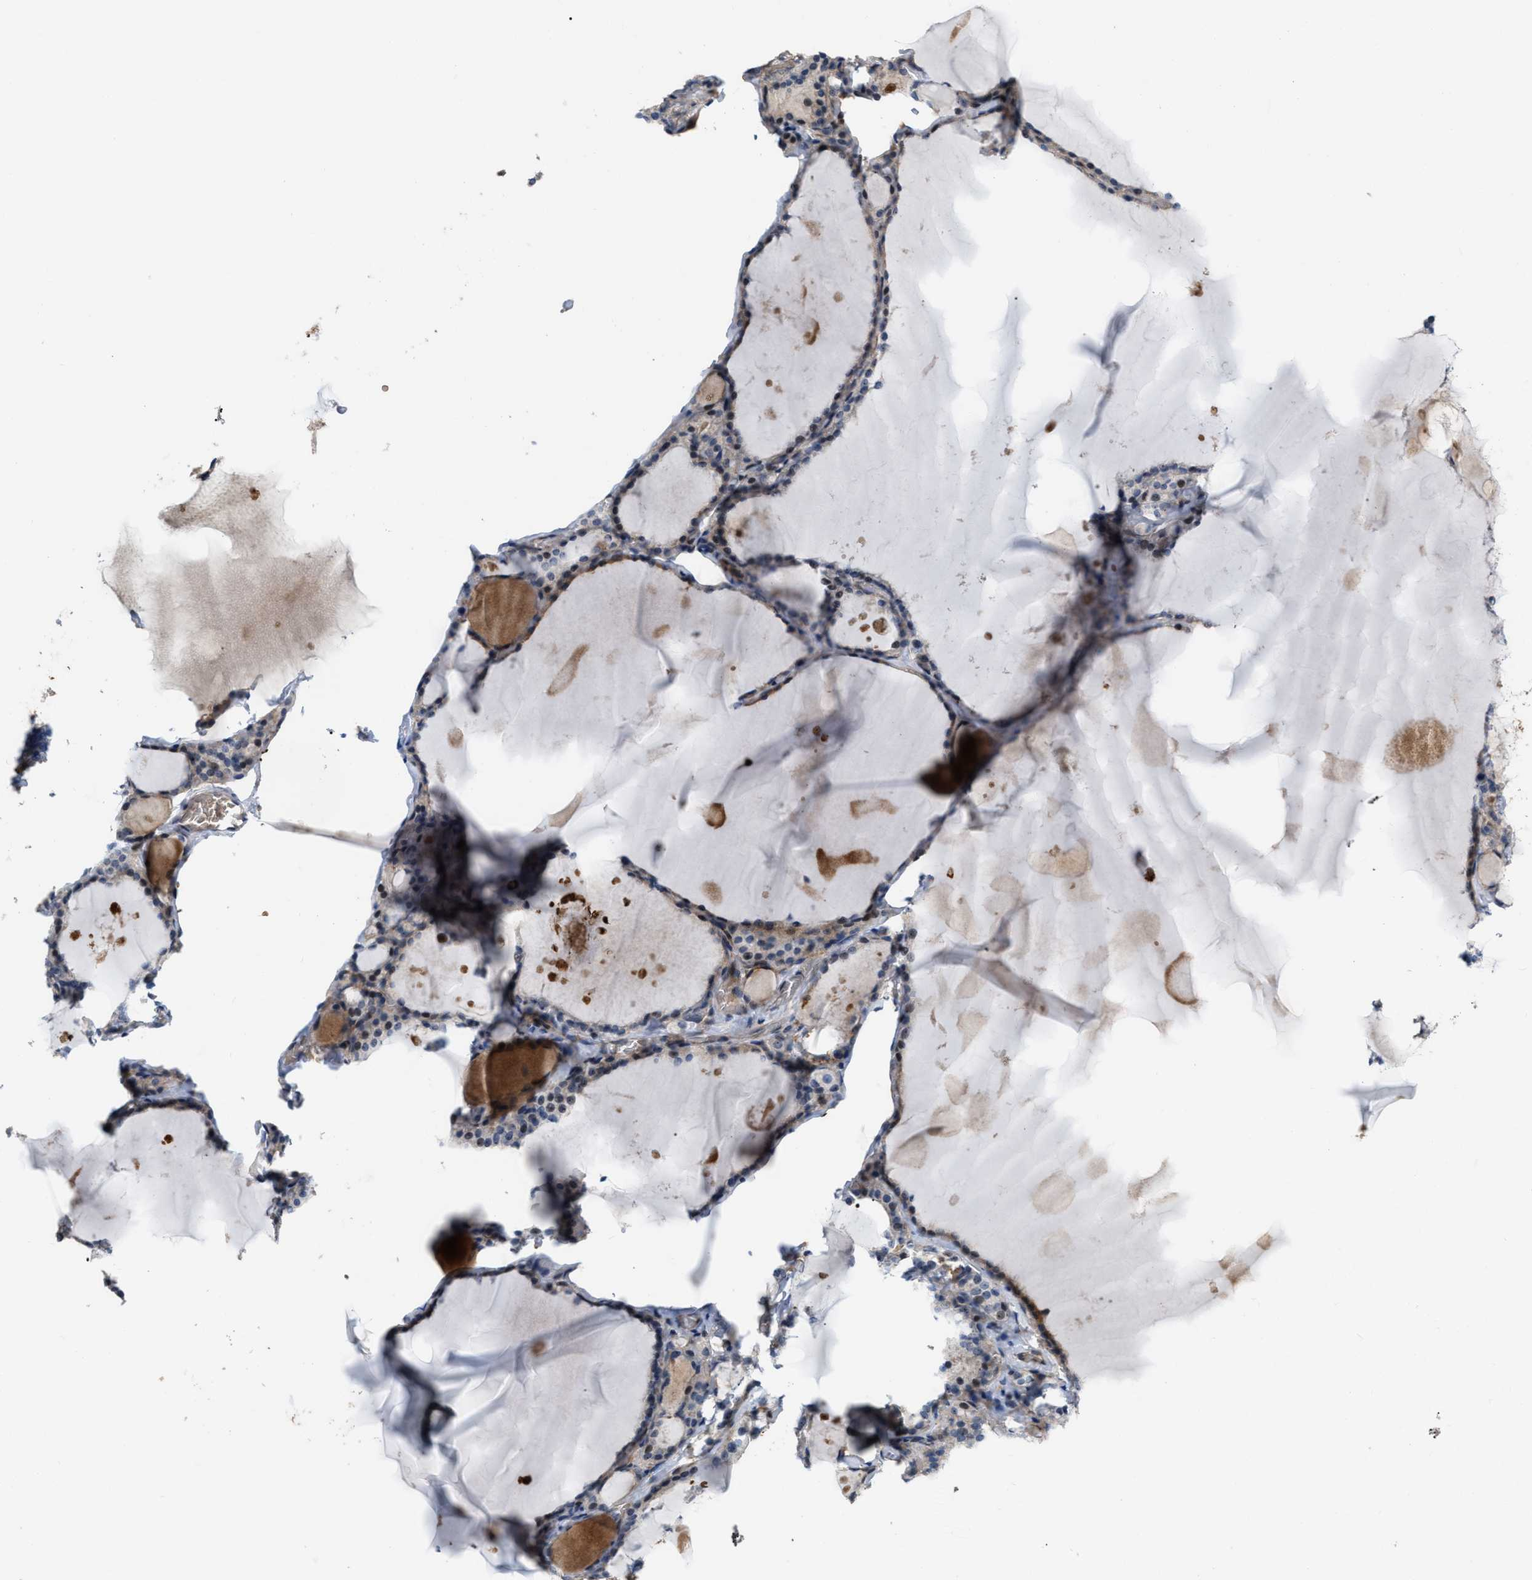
{"staining": {"intensity": "moderate", "quantity": "25%-75%", "location": "cytoplasmic/membranous,nuclear"}, "tissue": "thyroid gland", "cell_type": "Glandular cells", "image_type": "normal", "snomed": [{"axis": "morphology", "description": "Normal tissue, NOS"}, {"axis": "topography", "description": "Thyroid gland"}], "caption": "A brown stain shows moderate cytoplasmic/membranous,nuclear positivity of a protein in glandular cells of normal thyroid gland.", "gene": "POLR1F", "patient": {"sex": "male", "age": 56}}